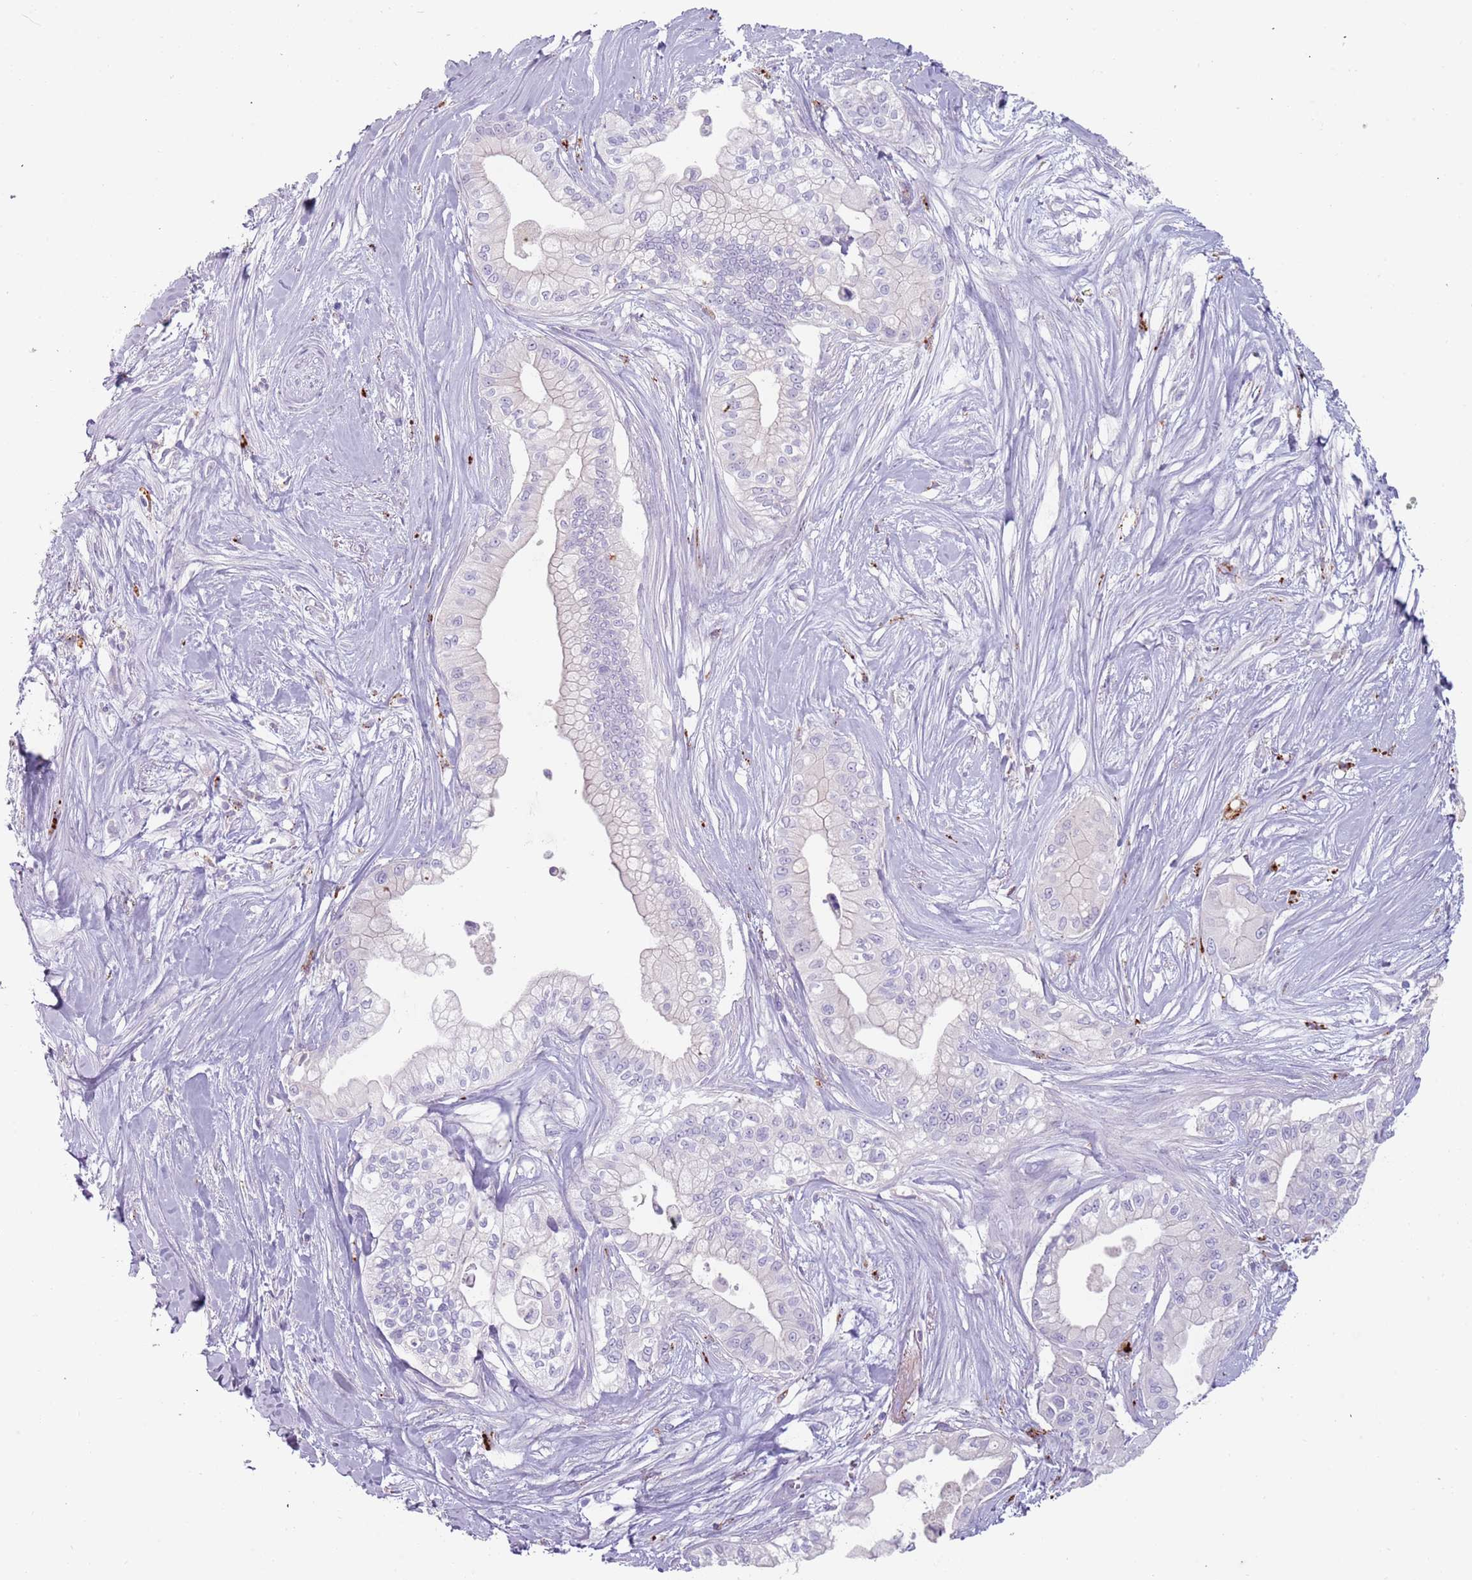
{"staining": {"intensity": "negative", "quantity": "none", "location": "none"}, "tissue": "pancreatic cancer", "cell_type": "Tumor cells", "image_type": "cancer", "snomed": [{"axis": "morphology", "description": "Adenocarcinoma, NOS"}, {"axis": "topography", "description": "Pancreas"}], "caption": "Pancreatic adenocarcinoma was stained to show a protein in brown. There is no significant positivity in tumor cells.", "gene": "NWD2", "patient": {"sex": "male", "age": 78}}